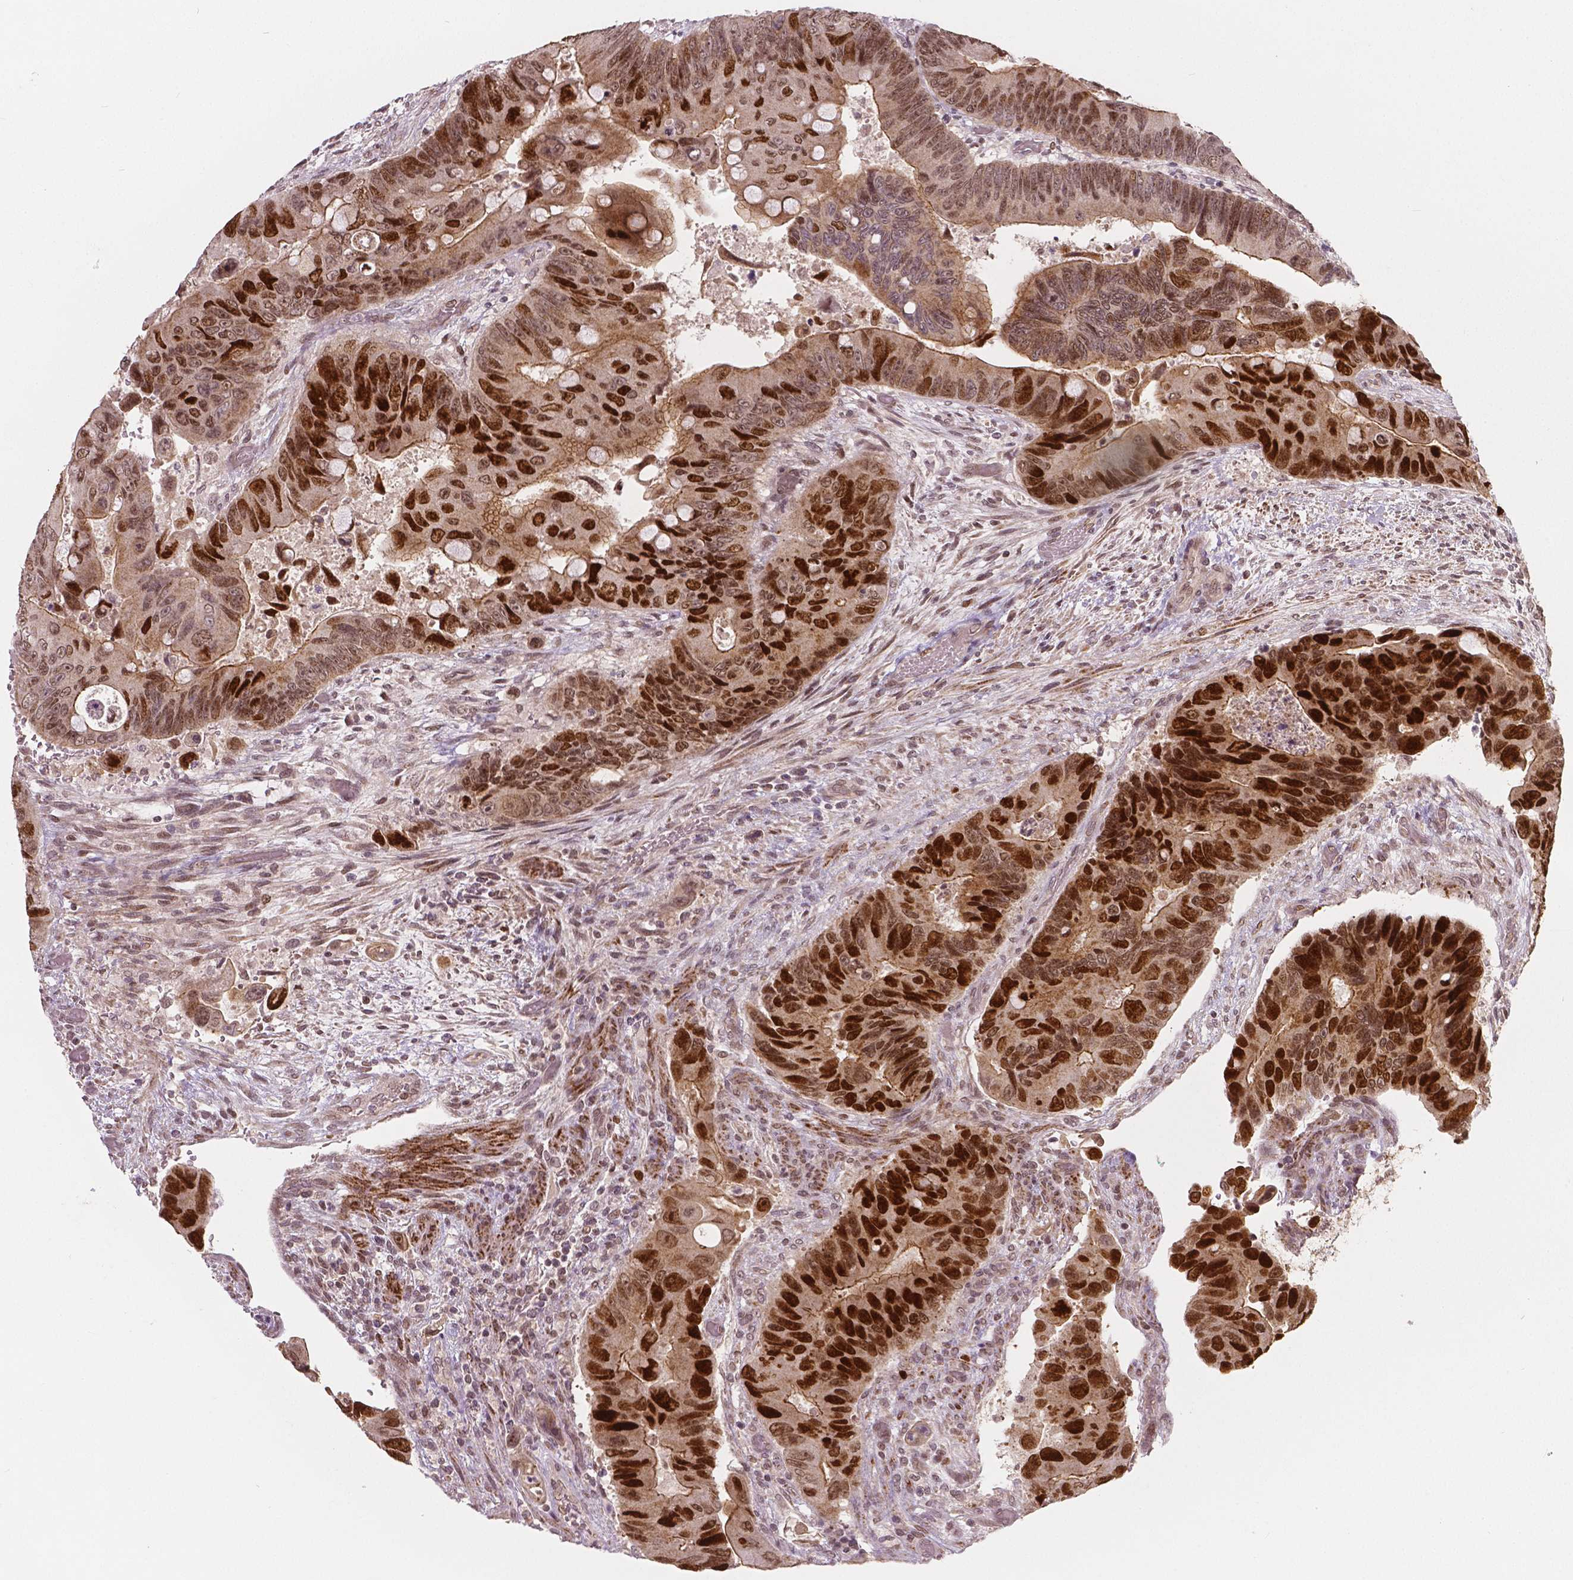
{"staining": {"intensity": "moderate", "quantity": "25%-75%", "location": "cytoplasmic/membranous"}, "tissue": "colorectal cancer", "cell_type": "Tumor cells", "image_type": "cancer", "snomed": [{"axis": "morphology", "description": "Adenocarcinoma, NOS"}, {"axis": "topography", "description": "Rectum"}], "caption": "The immunohistochemical stain highlights moderate cytoplasmic/membranous staining in tumor cells of adenocarcinoma (colorectal) tissue. The protein of interest is shown in brown color, while the nuclei are stained blue.", "gene": "NSD2", "patient": {"sex": "male", "age": 63}}